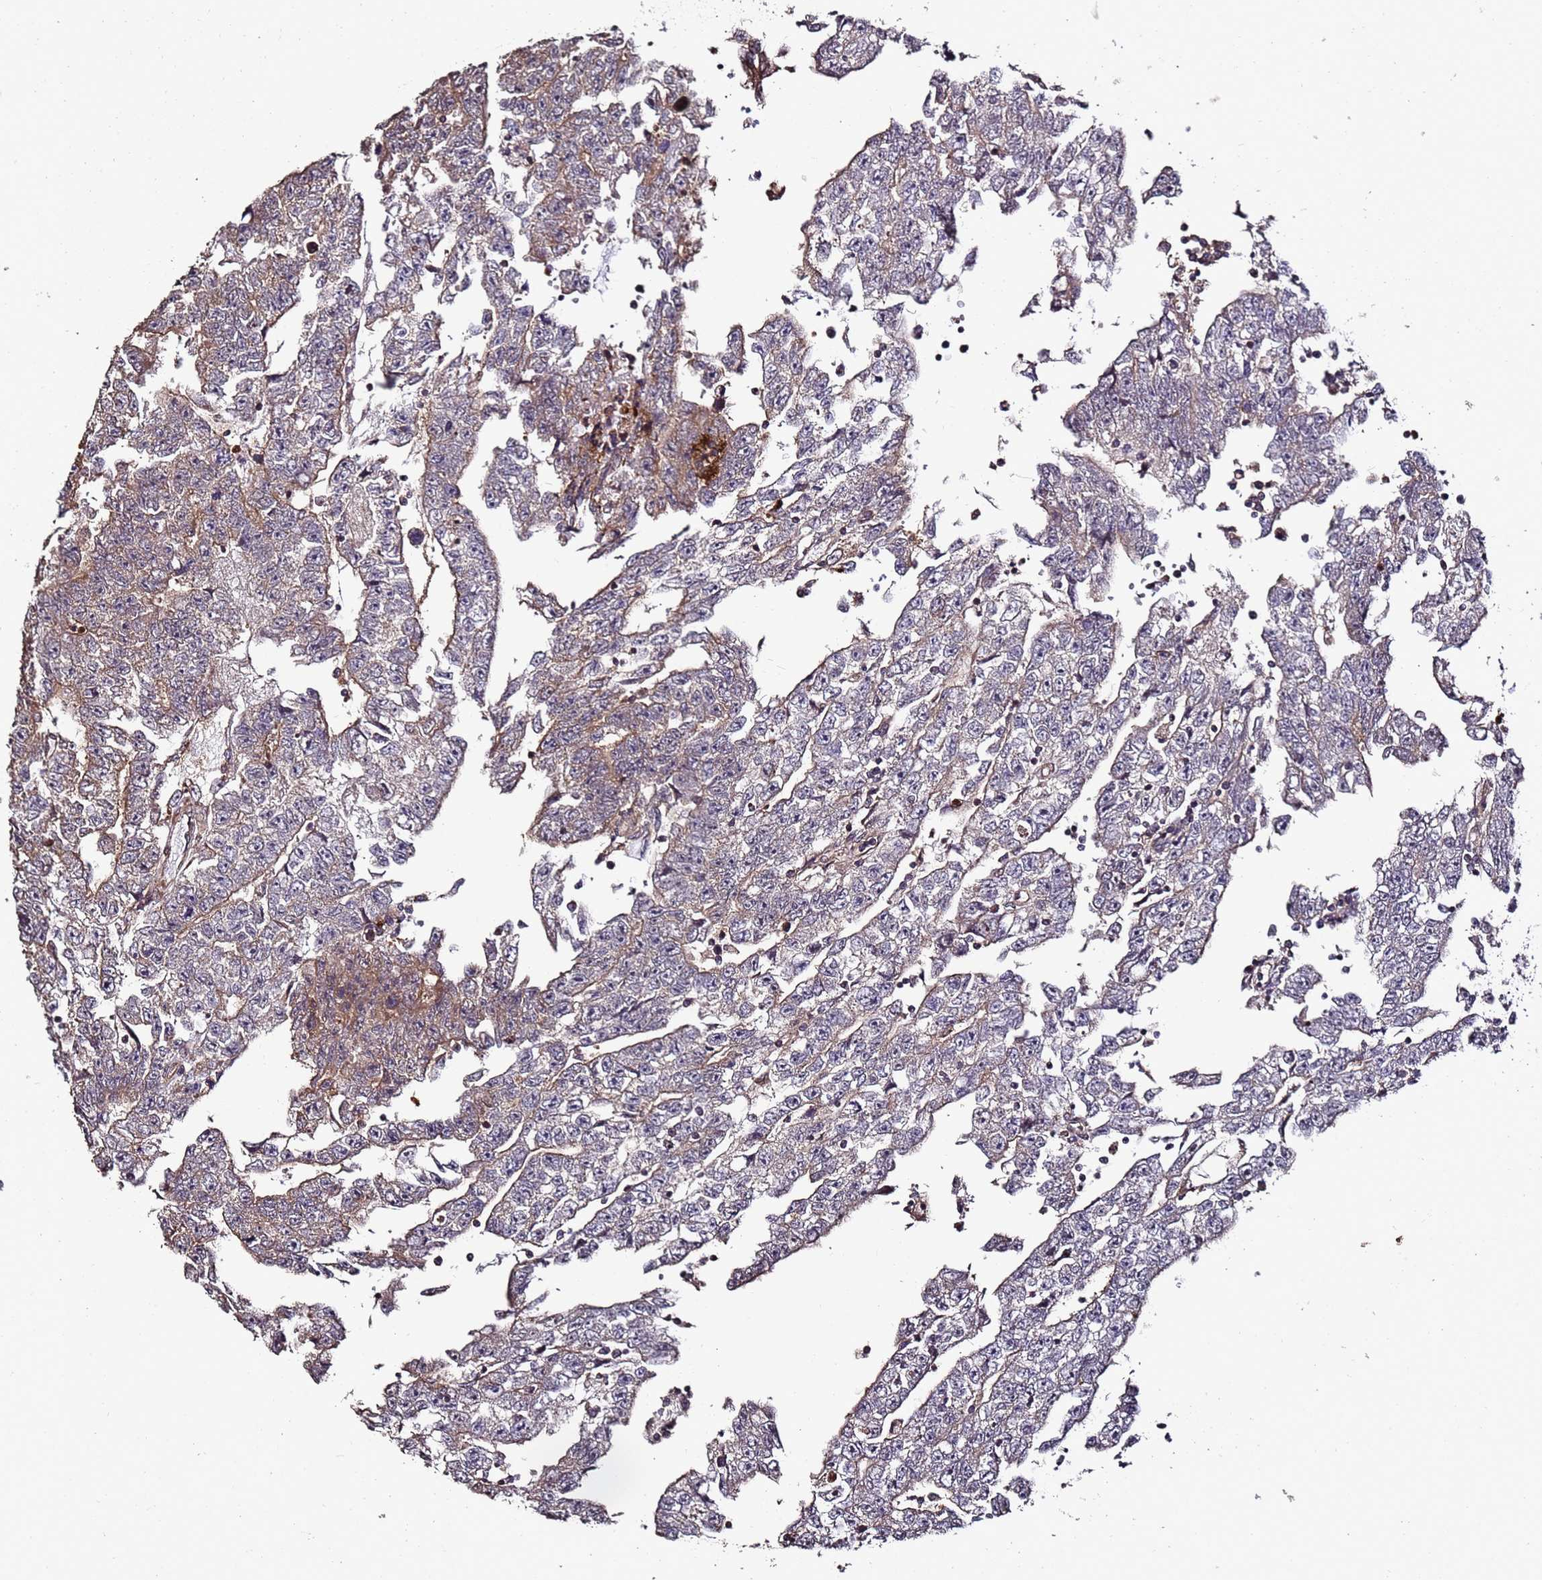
{"staining": {"intensity": "weak", "quantity": "25%-75%", "location": "cytoplasmic/membranous"}, "tissue": "testis cancer", "cell_type": "Tumor cells", "image_type": "cancer", "snomed": [{"axis": "morphology", "description": "Carcinoma, Embryonal, NOS"}, {"axis": "topography", "description": "Testis"}], "caption": "Testis cancer (embryonal carcinoma) was stained to show a protein in brown. There is low levels of weak cytoplasmic/membranous positivity in approximately 25%-75% of tumor cells. (DAB (3,3'-diaminobenzidine) = brown stain, brightfield microscopy at high magnification).", "gene": "PRODH", "patient": {"sex": "male", "age": 25}}